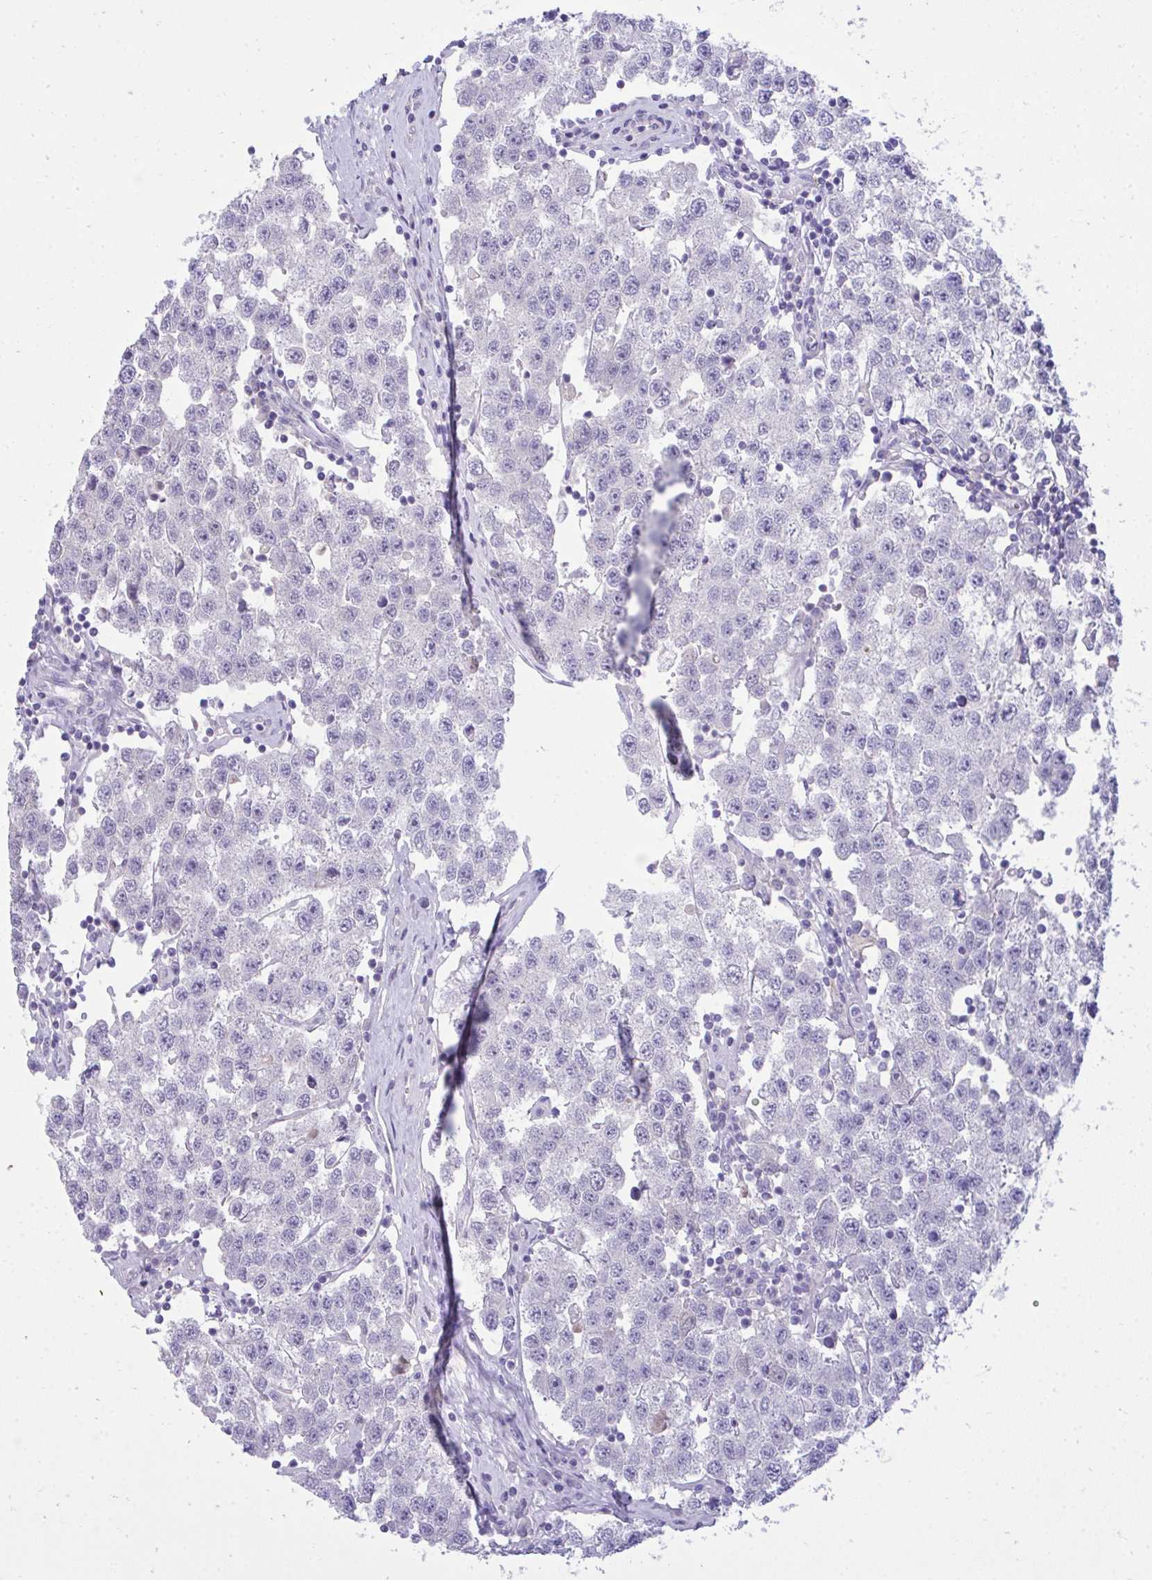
{"staining": {"intensity": "negative", "quantity": "none", "location": "none"}, "tissue": "testis cancer", "cell_type": "Tumor cells", "image_type": "cancer", "snomed": [{"axis": "morphology", "description": "Seminoma, NOS"}, {"axis": "topography", "description": "Testis"}], "caption": "The histopathology image demonstrates no staining of tumor cells in testis cancer (seminoma). The staining is performed using DAB (3,3'-diaminobenzidine) brown chromogen with nuclei counter-stained in using hematoxylin.", "gene": "TMCO5A", "patient": {"sex": "male", "age": 34}}